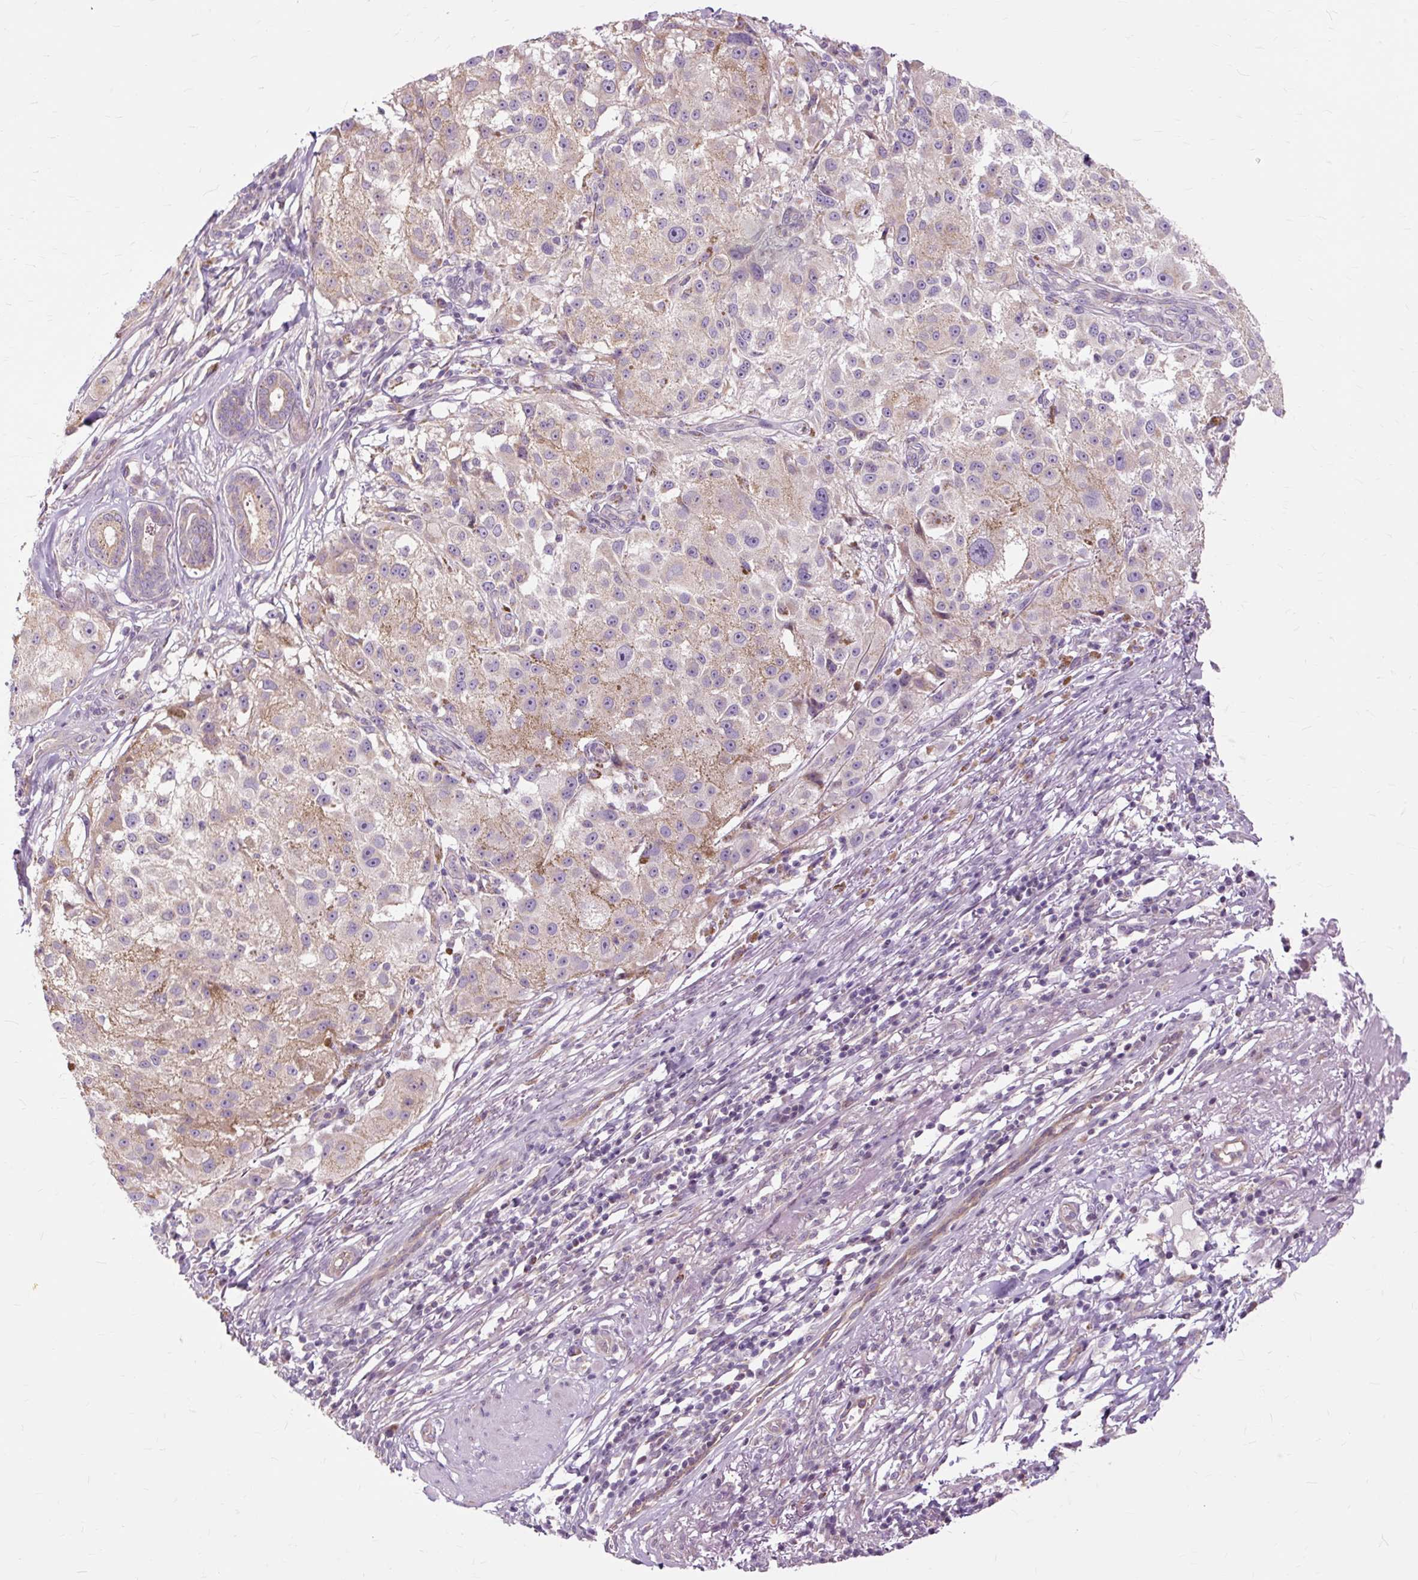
{"staining": {"intensity": "weak", "quantity": "<25%", "location": "cytoplasmic/membranous"}, "tissue": "melanoma", "cell_type": "Tumor cells", "image_type": "cancer", "snomed": [{"axis": "morphology", "description": "Necrosis, NOS"}, {"axis": "morphology", "description": "Malignant melanoma, NOS"}, {"axis": "topography", "description": "Skin"}], "caption": "The micrograph exhibits no staining of tumor cells in malignant melanoma.", "gene": "PDZD2", "patient": {"sex": "female", "age": 87}}